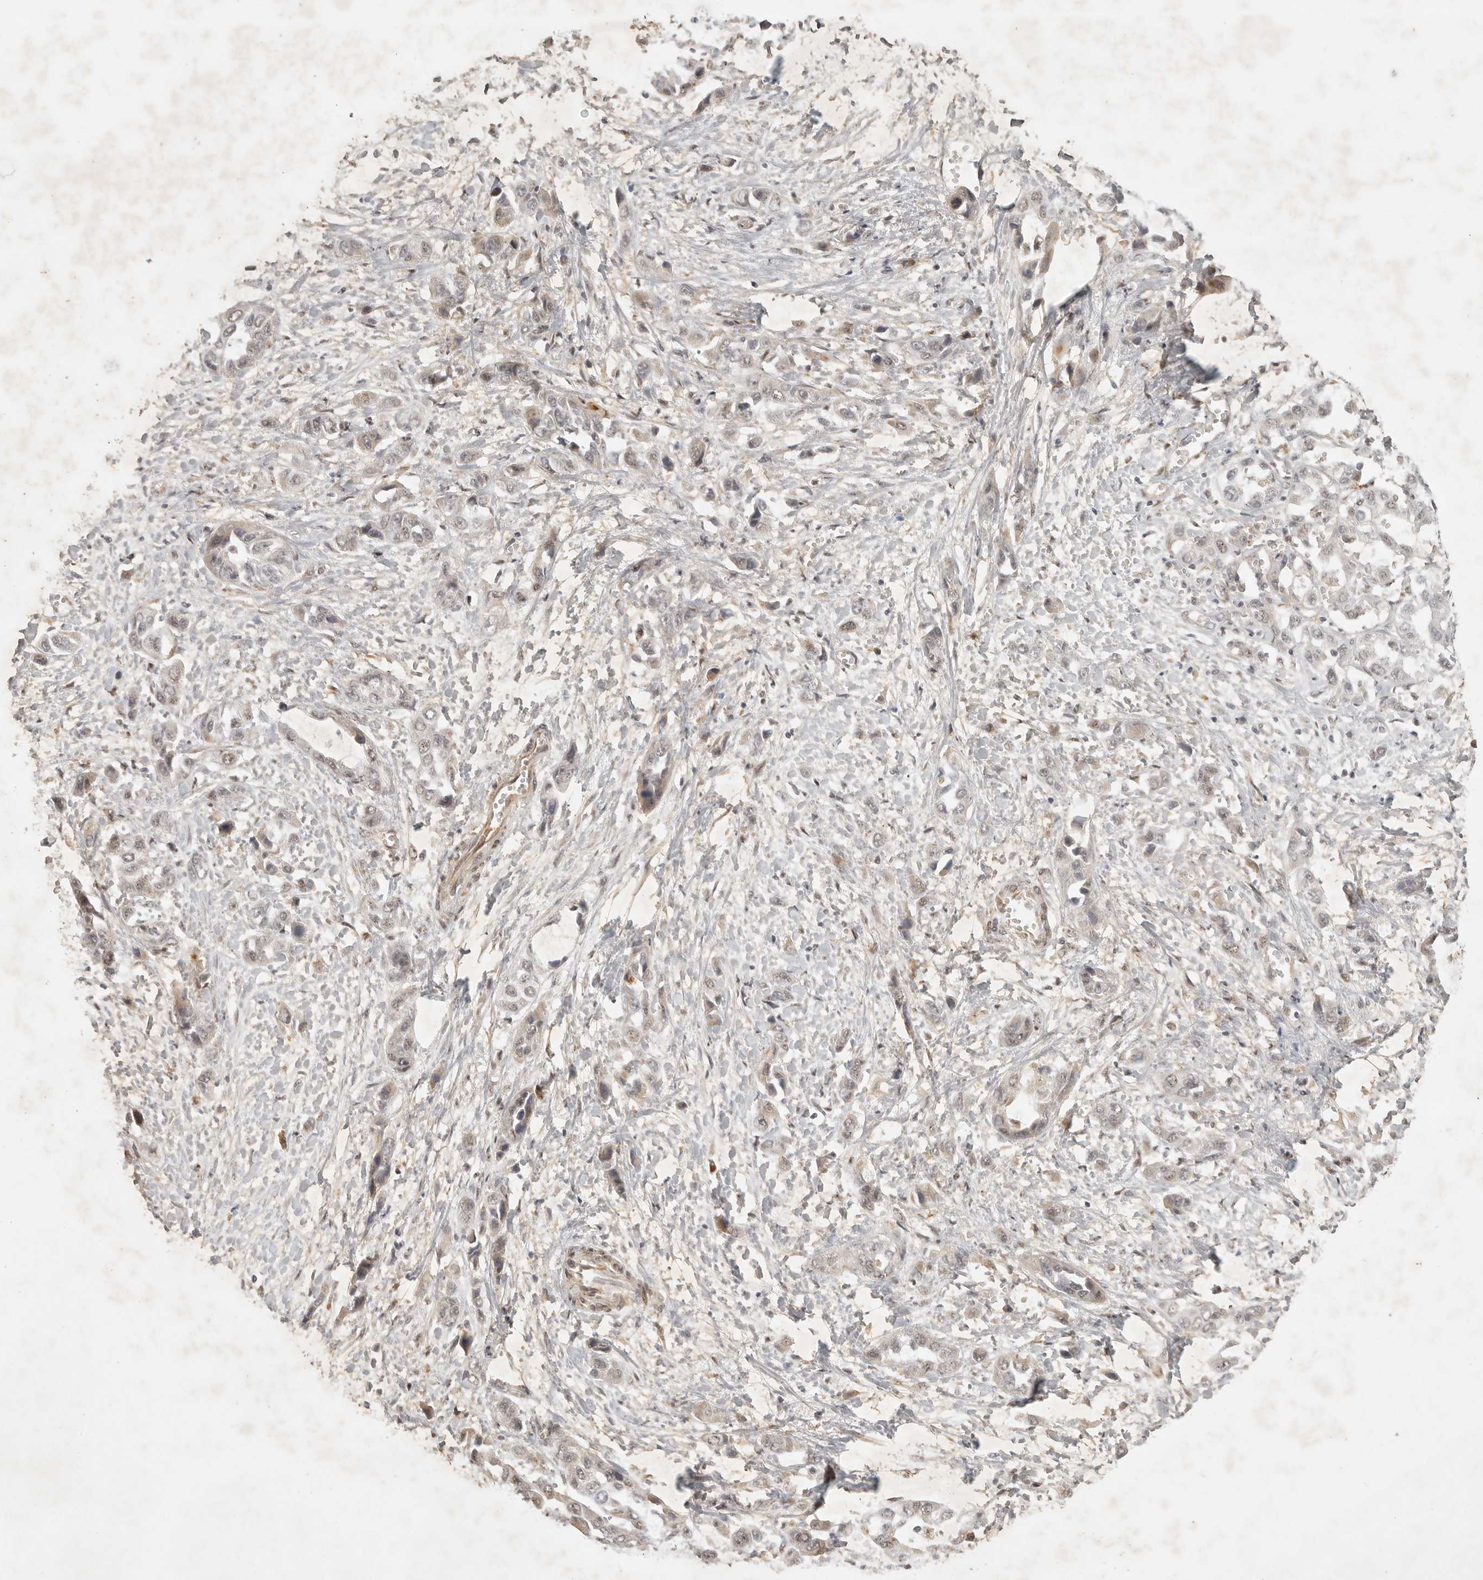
{"staining": {"intensity": "weak", "quantity": "<25%", "location": "nuclear"}, "tissue": "liver cancer", "cell_type": "Tumor cells", "image_type": "cancer", "snomed": [{"axis": "morphology", "description": "Cholangiocarcinoma"}, {"axis": "topography", "description": "Liver"}], "caption": "Tumor cells show no significant expression in liver cancer (cholangiocarcinoma).", "gene": "POMP", "patient": {"sex": "female", "age": 52}}